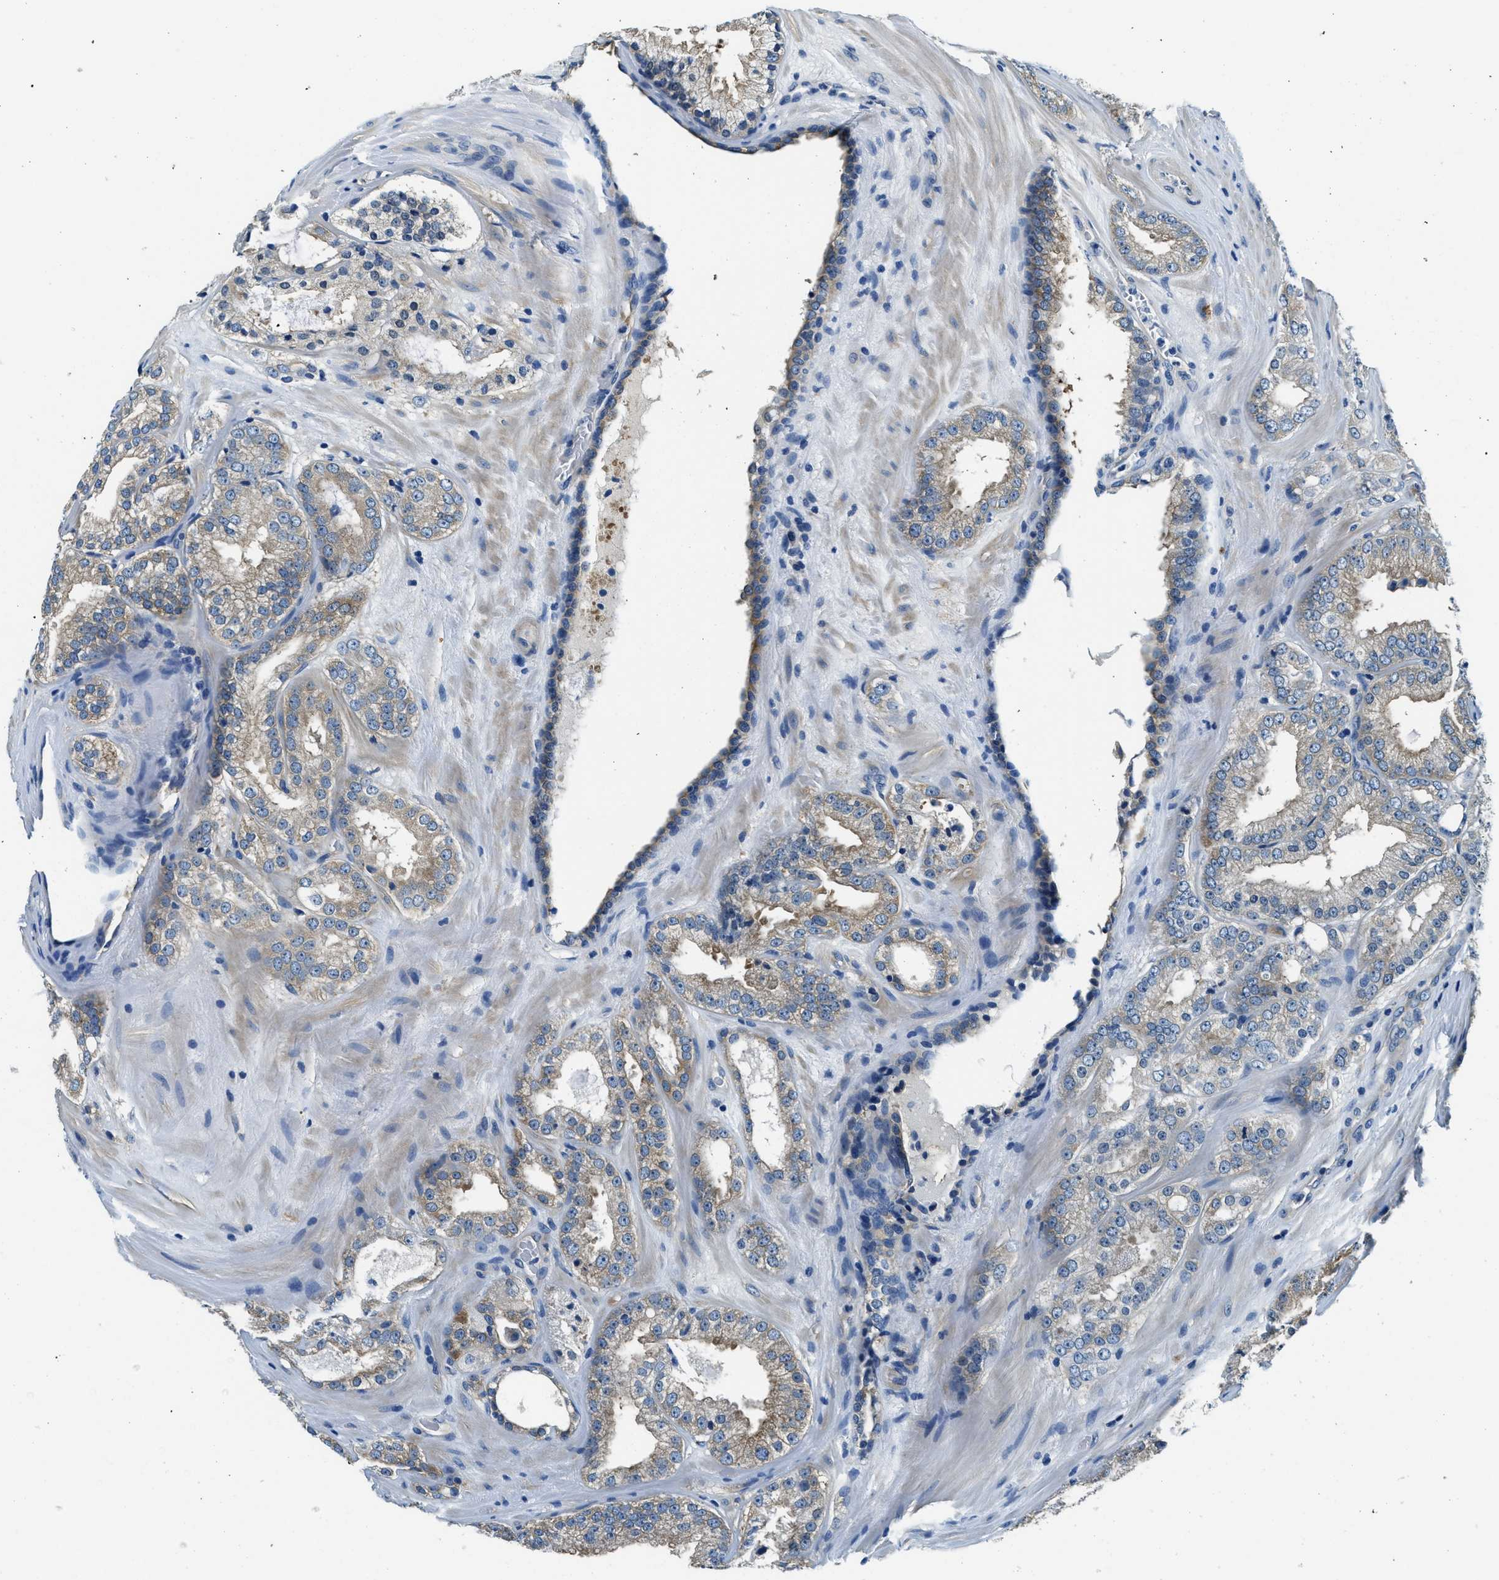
{"staining": {"intensity": "moderate", "quantity": ">75%", "location": "cytoplasmic/membranous"}, "tissue": "prostate cancer", "cell_type": "Tumor cells", "image_type": "cancer", "snomed": [{"axis": "morphology", "description": "Adenocarcinoma, High grade"}, {"axis": "topography", "description": "Prostate"}], "caption": "Immunohistochemical staining of human adenocarcinoma (high-grade) (prostate) displays medium levels of moderate cytoplasmic/membranous positivity in approximately >75% of tumor cells.", "gene": "TWF1", "patient": {"sex": "male", "age": 65}}